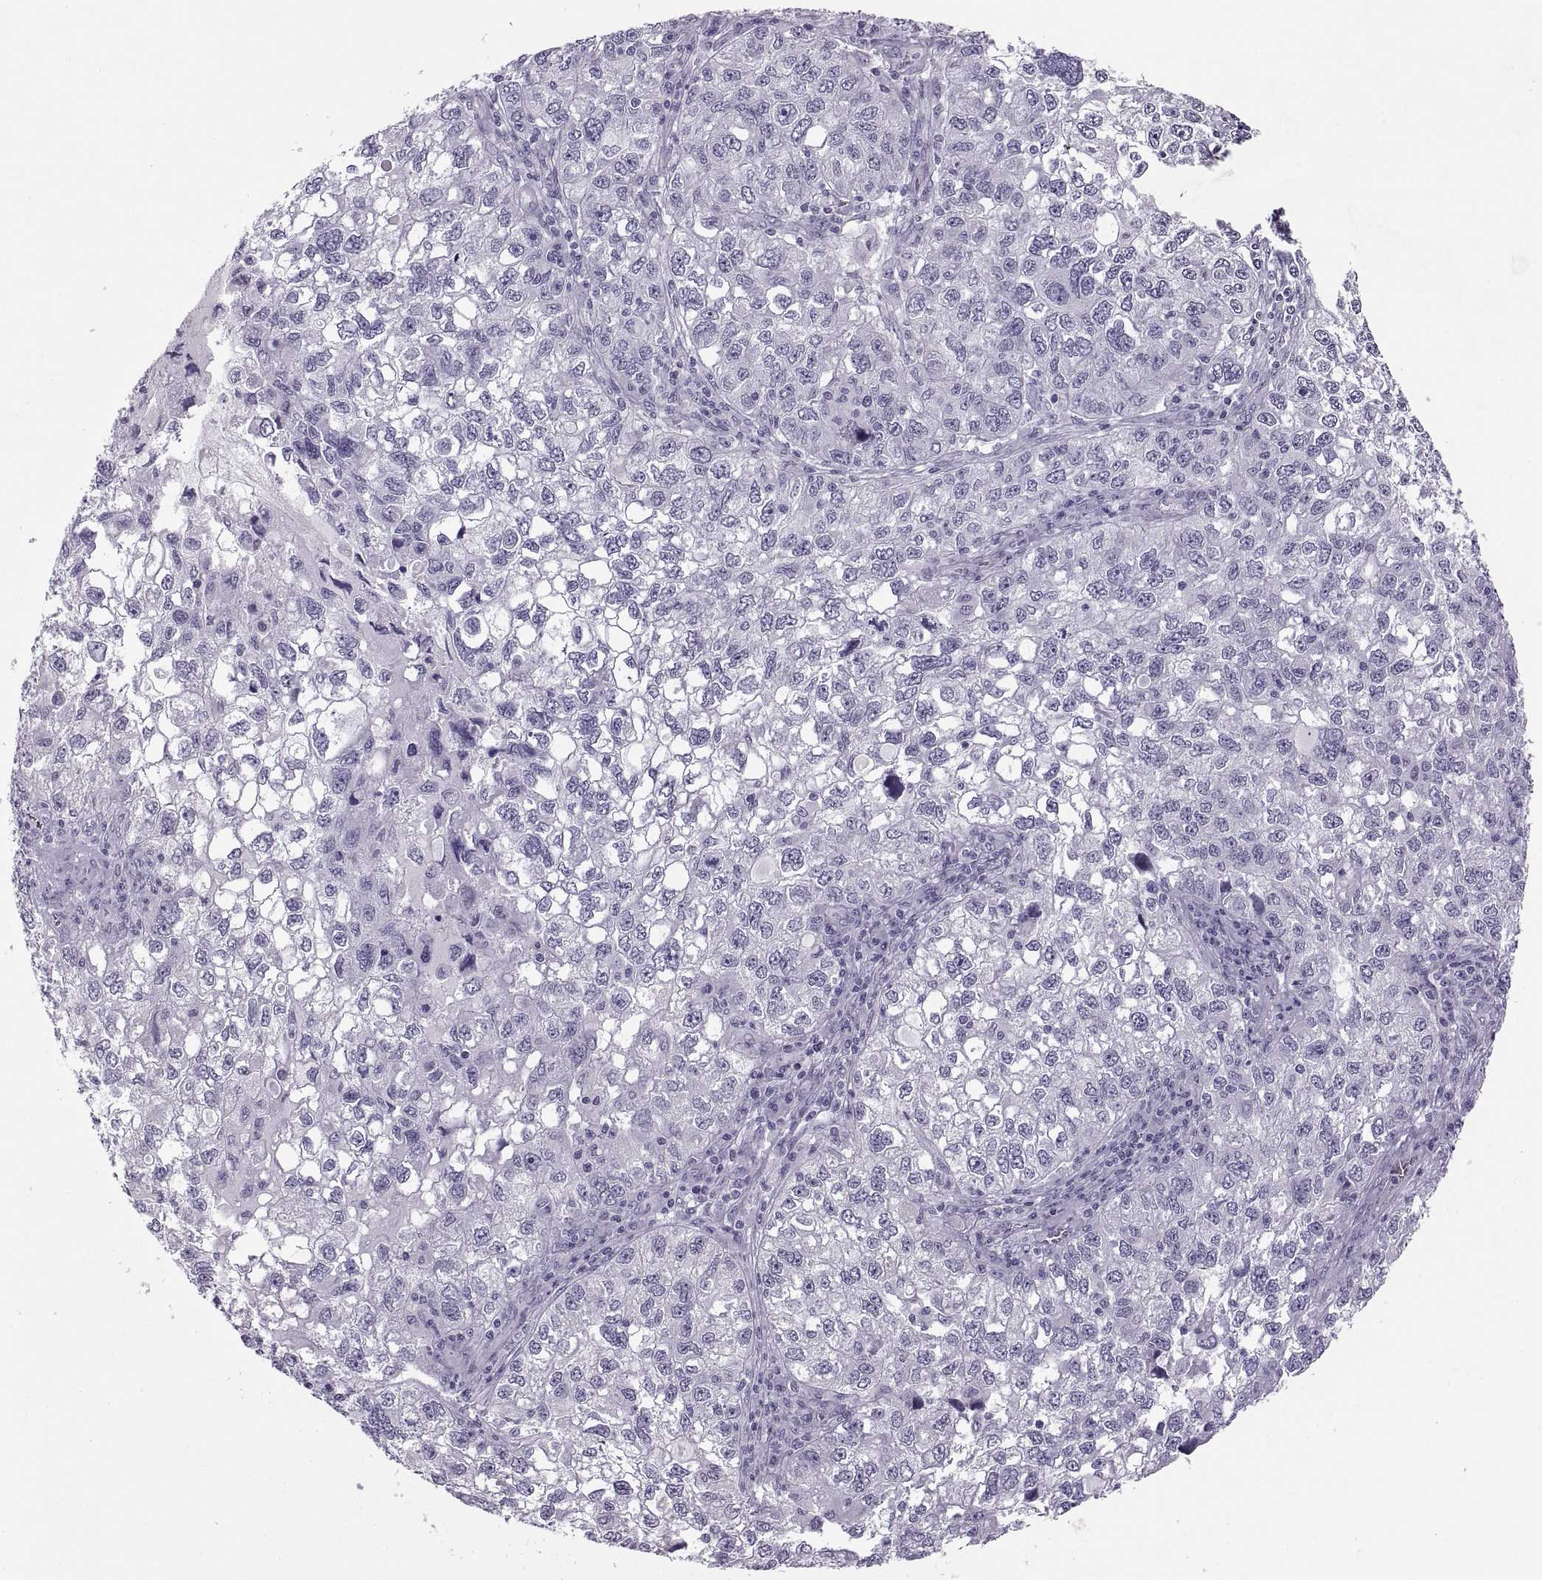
{"staining": {"intensity": "negative", "quantity": "none", "location": "none"}, "tissue": "cervical cancer", "cell_type": "Tumor cells", "image_type": "cancer", "snomed": [{"axis": "morphology", "description": "Squamous cell carcinoma, NOS"}, {"axis": "topography", "description": "Cervix"}], "caption": "Immunohistochemistry (IHC) of cervical cancer shows no staining in tumor cells. (Stains: DAB IHC with hematoxylin counter stain, Microscopy: brightfield microscopy at high magnification).", "gene": "C3orf22", "patient": {"sex": "female", "age": 55}}